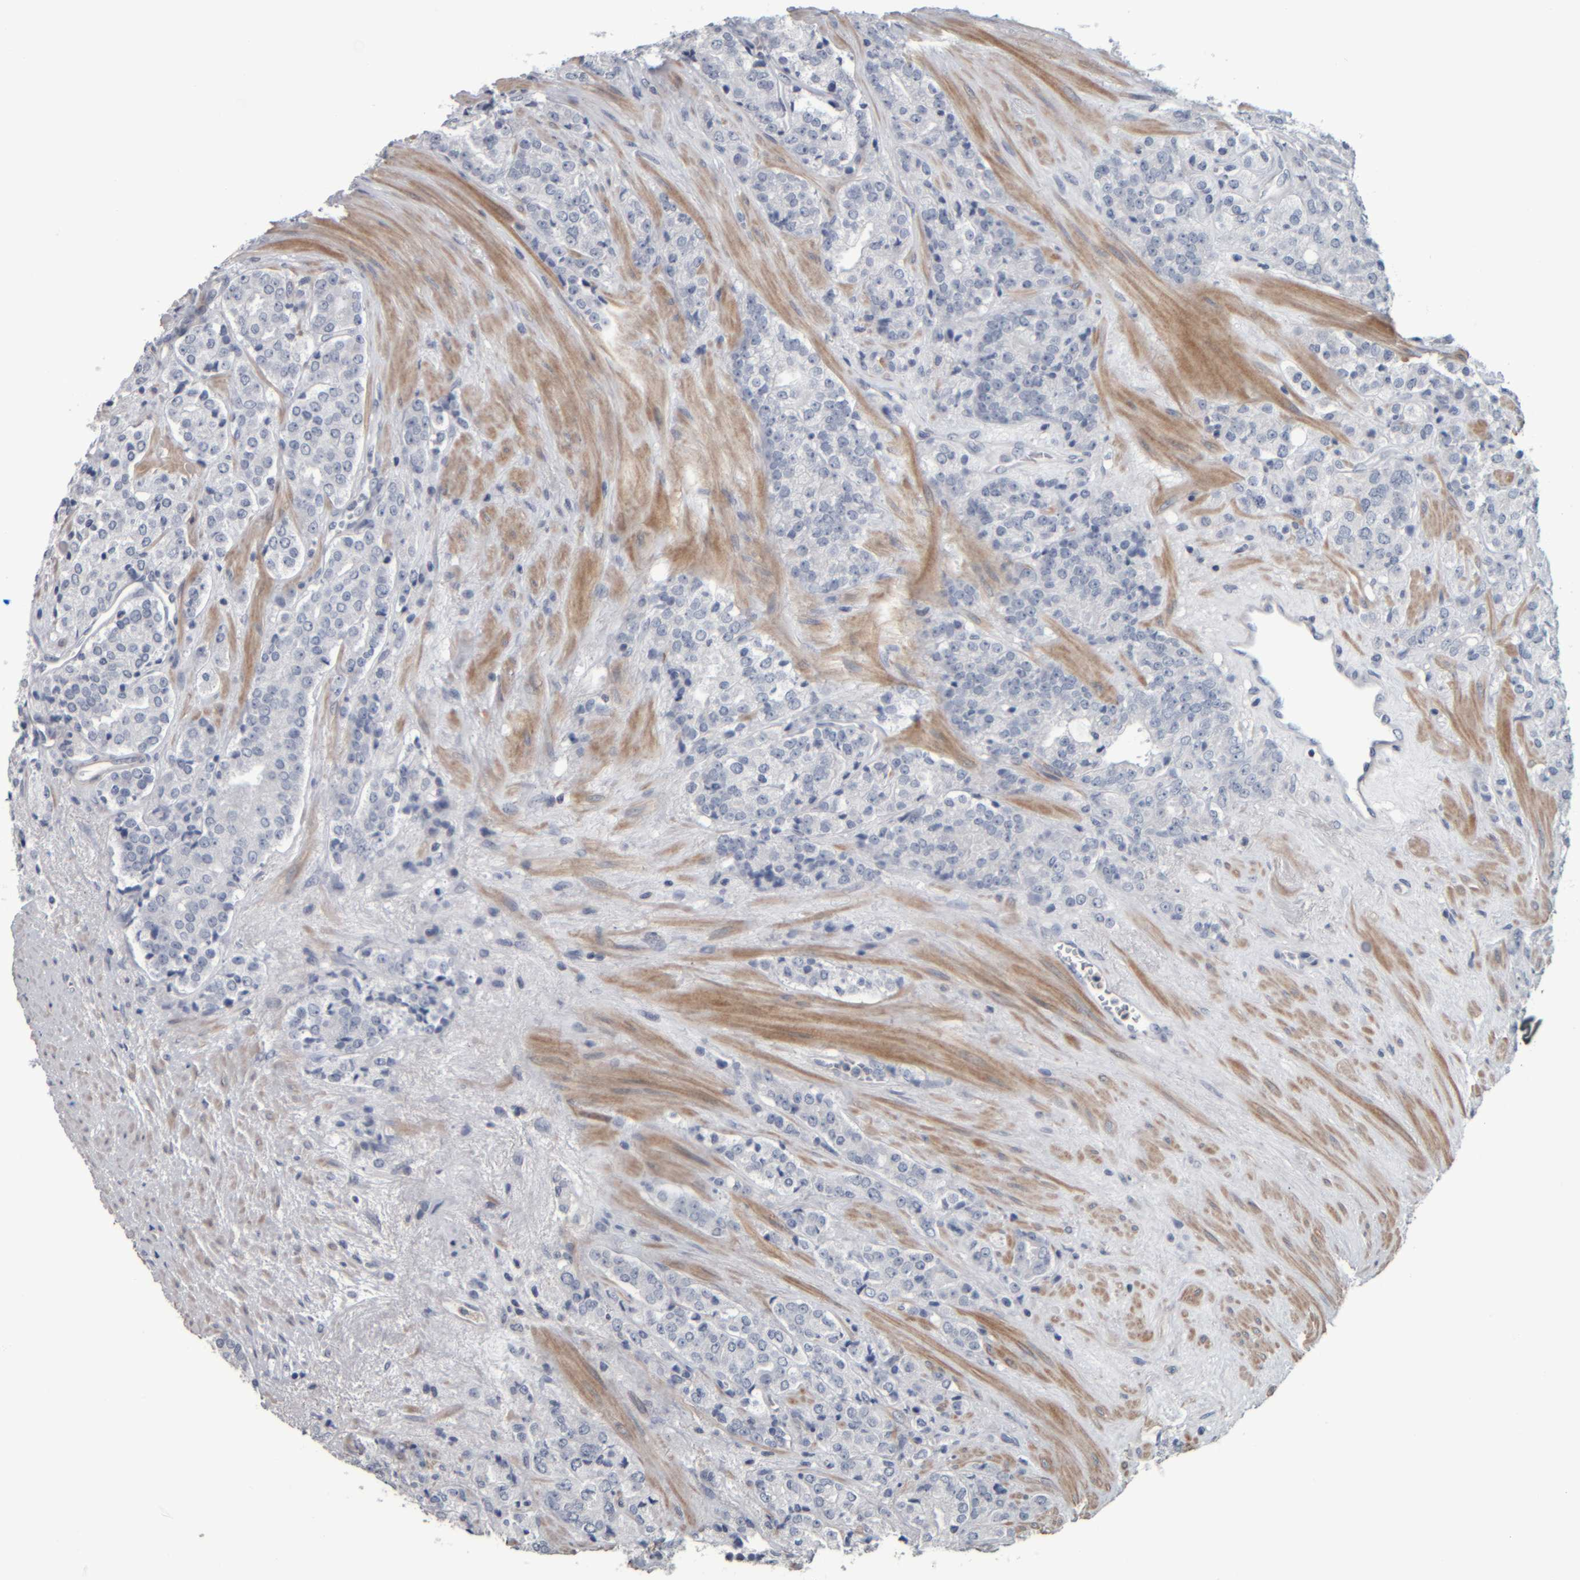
{"staining": {"intensity": "negative", "quantity": "none", "location": "none"}, "tissue": "prostate cancer", "cell_type": "Tumor cells", "image_type": "cancer", "snomed": [{"axis": "morphology", "description": "Adenocarcinoma, High grade"}, {"axis": "topography", "description": "Prostate"}], "caption": "Human high-grade adenocarcinoma (prostate) stained for a protein using immunohistochemistry shows no staining in tumor cells.", "gene": "CAVIN4", "patient": {"sex": "male", "age": 71}}